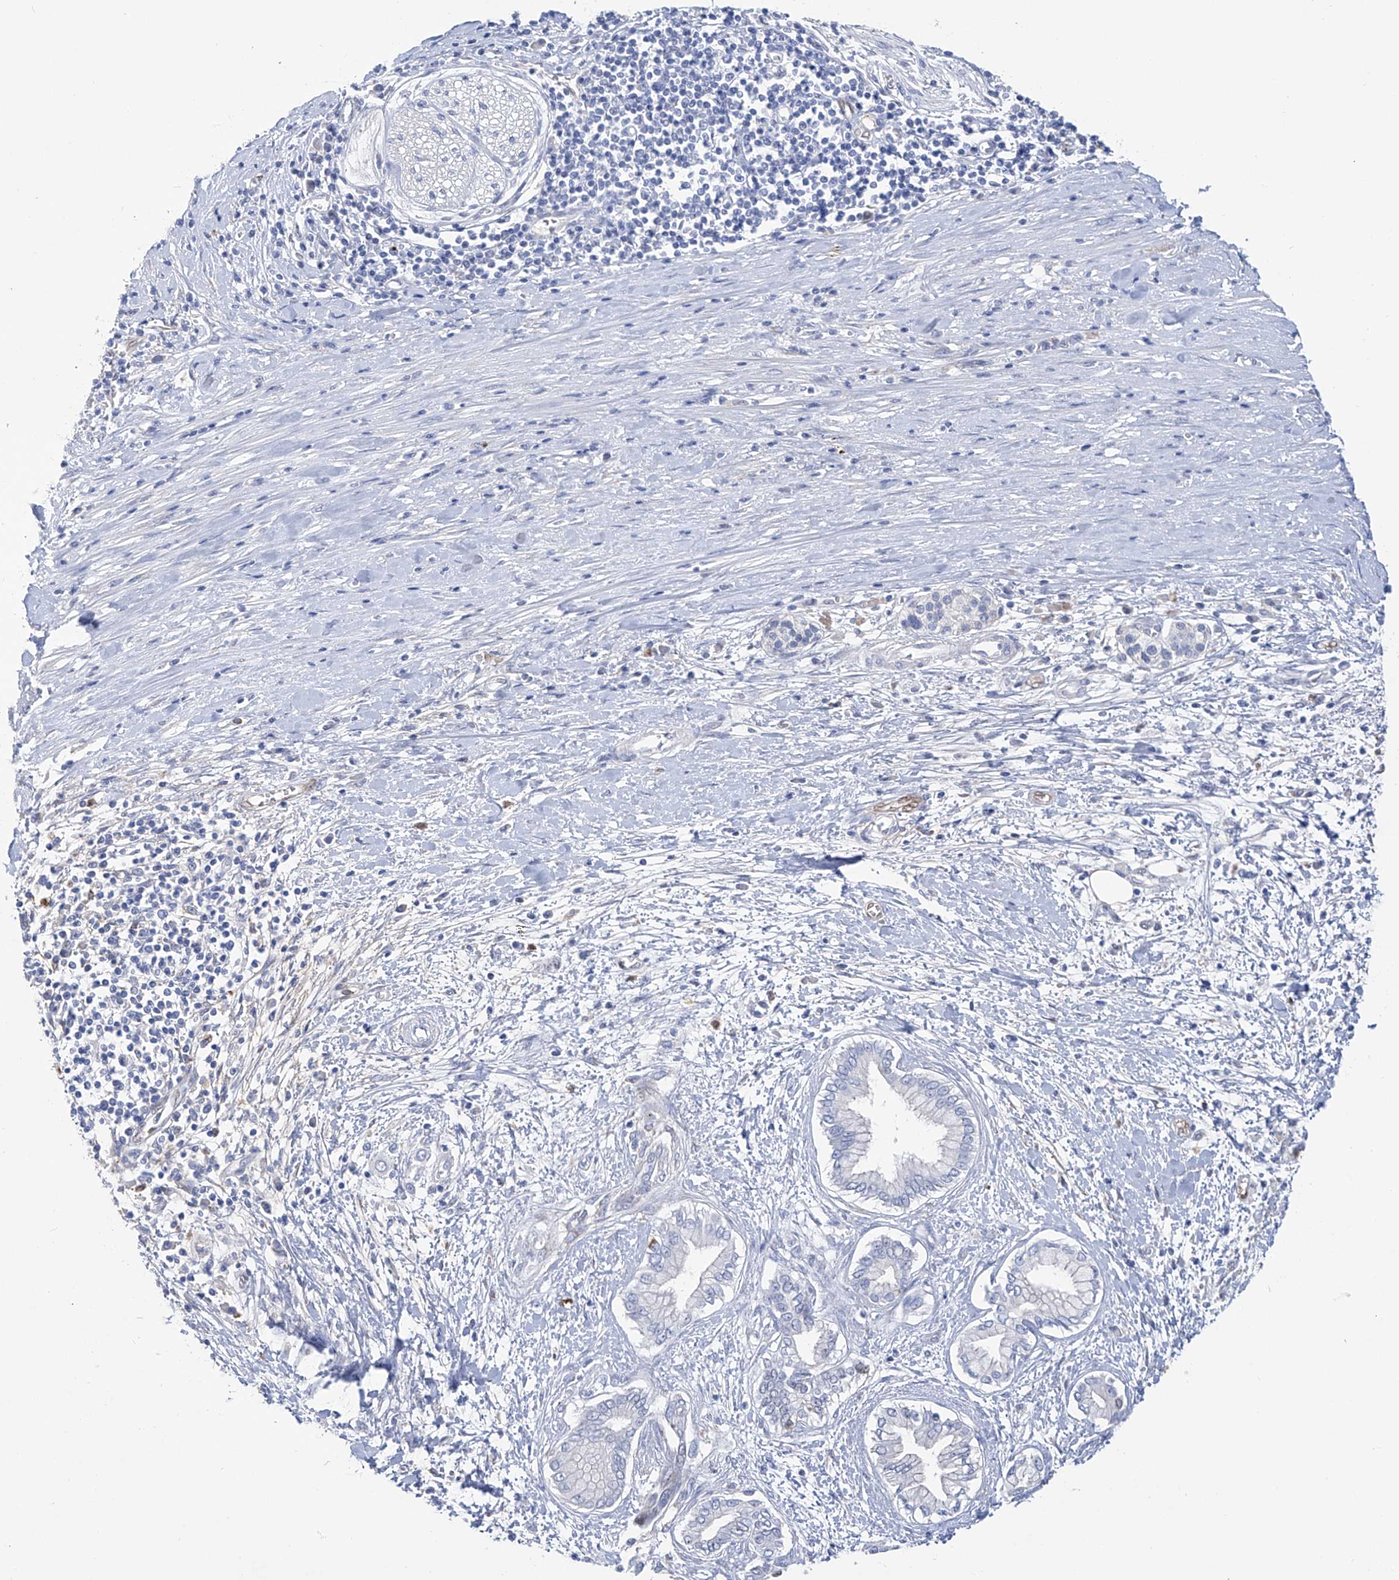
{"staining": {"intensity": "negative", "quantity": "none", "location": "none"}, "tissue": "pancreatic cancer", "cell_type": "Tumor cells", "image_type": "cancer", "snomed": [{"axis": "morphology", "description": "Adenocarcinoma, NOS"}, {"axis": "topography", "description": "Pancreas"}], "caption": "Immunohistochemical staining of human pancreatic cancer (adenocarcinoma) demonstrates no significant positivity in tumor cells.", "gene": "PHF20", "patient": {"sex": "male", "age": 58}}